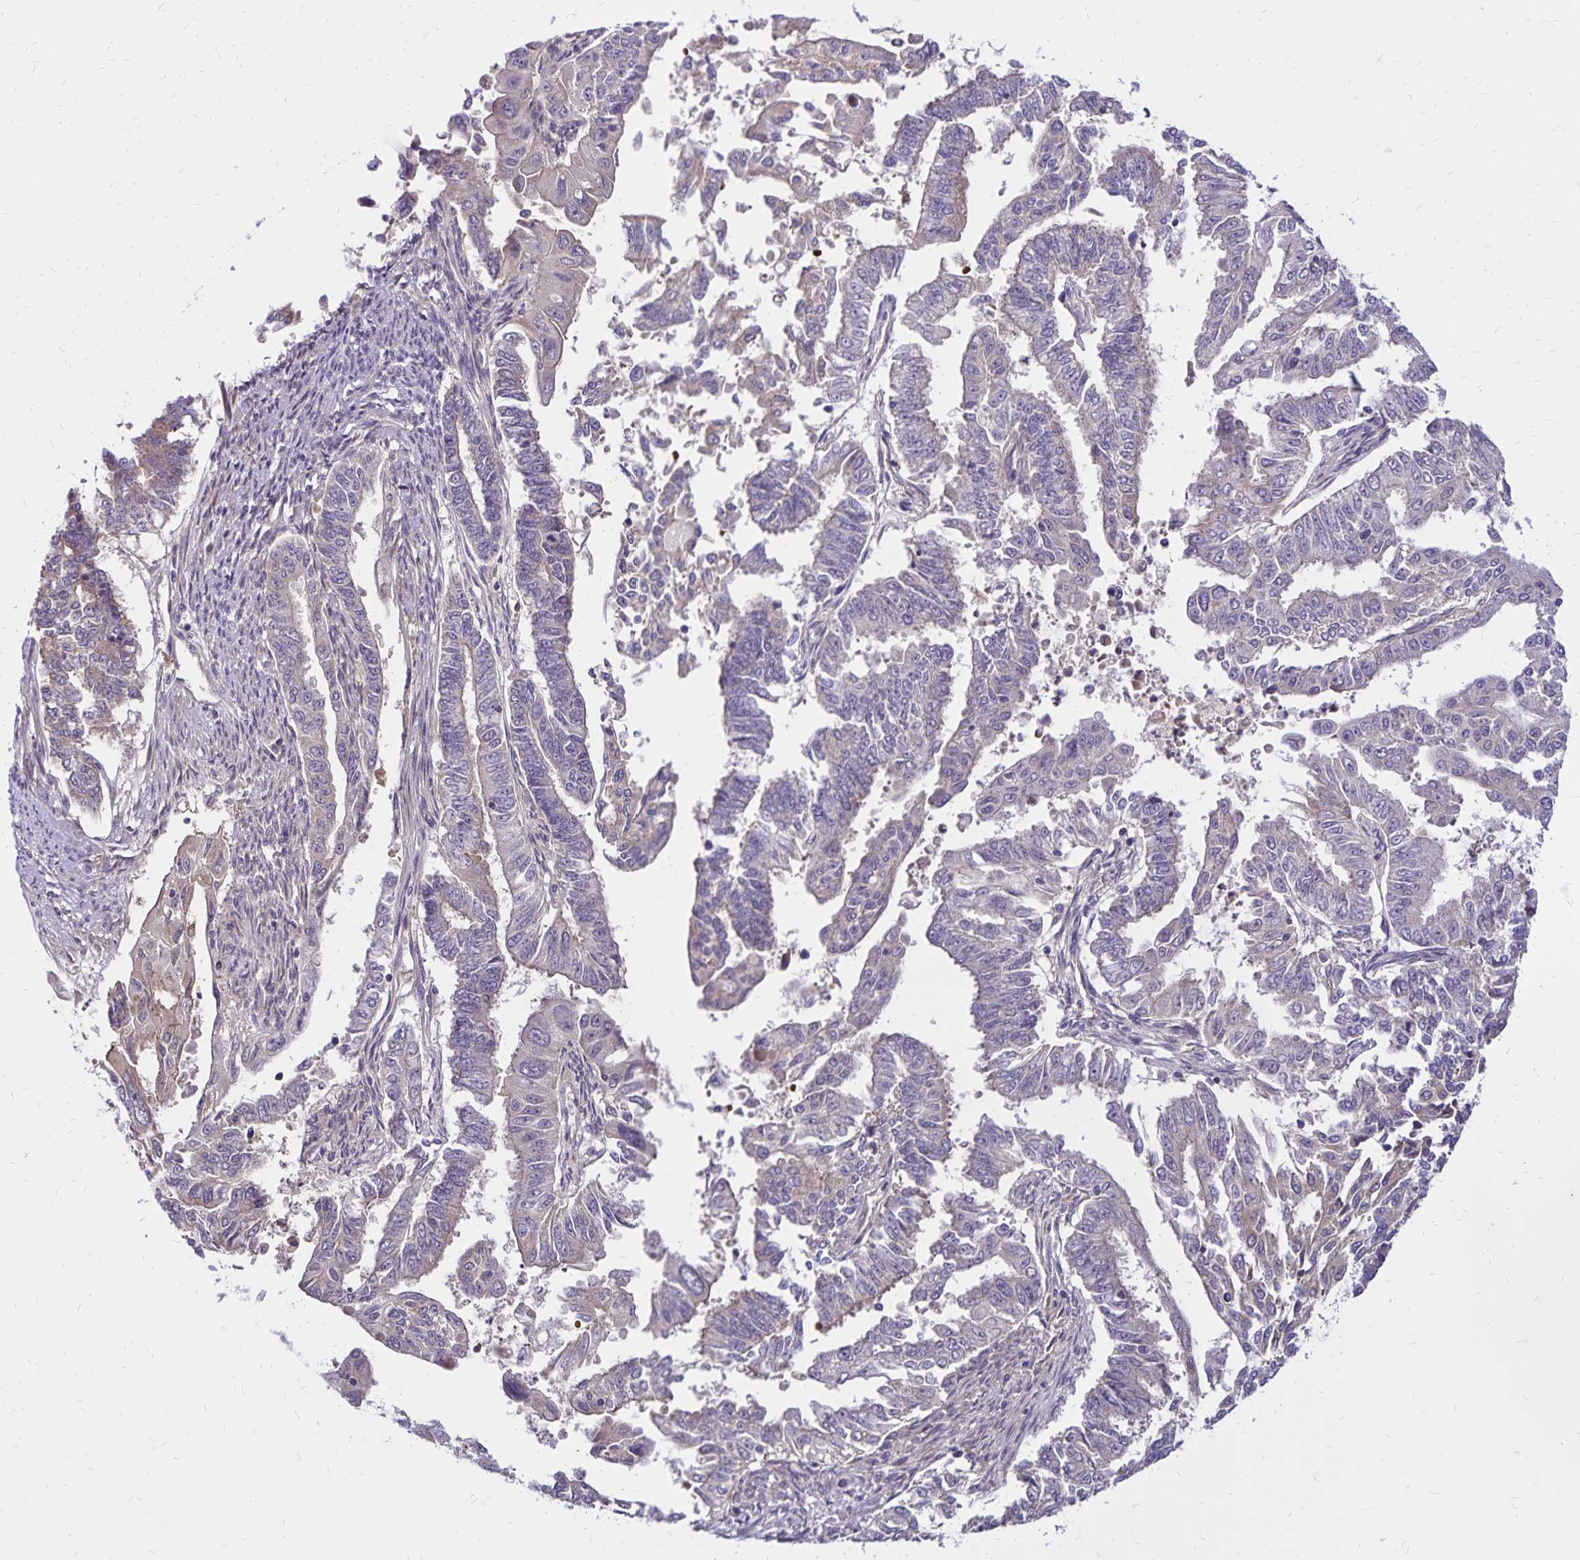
{"staining": {"intensity": "negative", "quantity": "none", "location": "none"}, "tissue": "endometrial cancer", "cell_type": "Tumor cells", "image_type": "cancer", "snomed": [{"axis": "morphology", "description": "Adenocarcinoma, NOS"}, {"axis": "topography", "description": "Uterus"}], "caption": "Protein analysis of adenocarcinoma (endometrial) exhibits no significant expression in tumor cells.", "gene": "FSD1", "patient": {"sex": "female", "age": 59}}